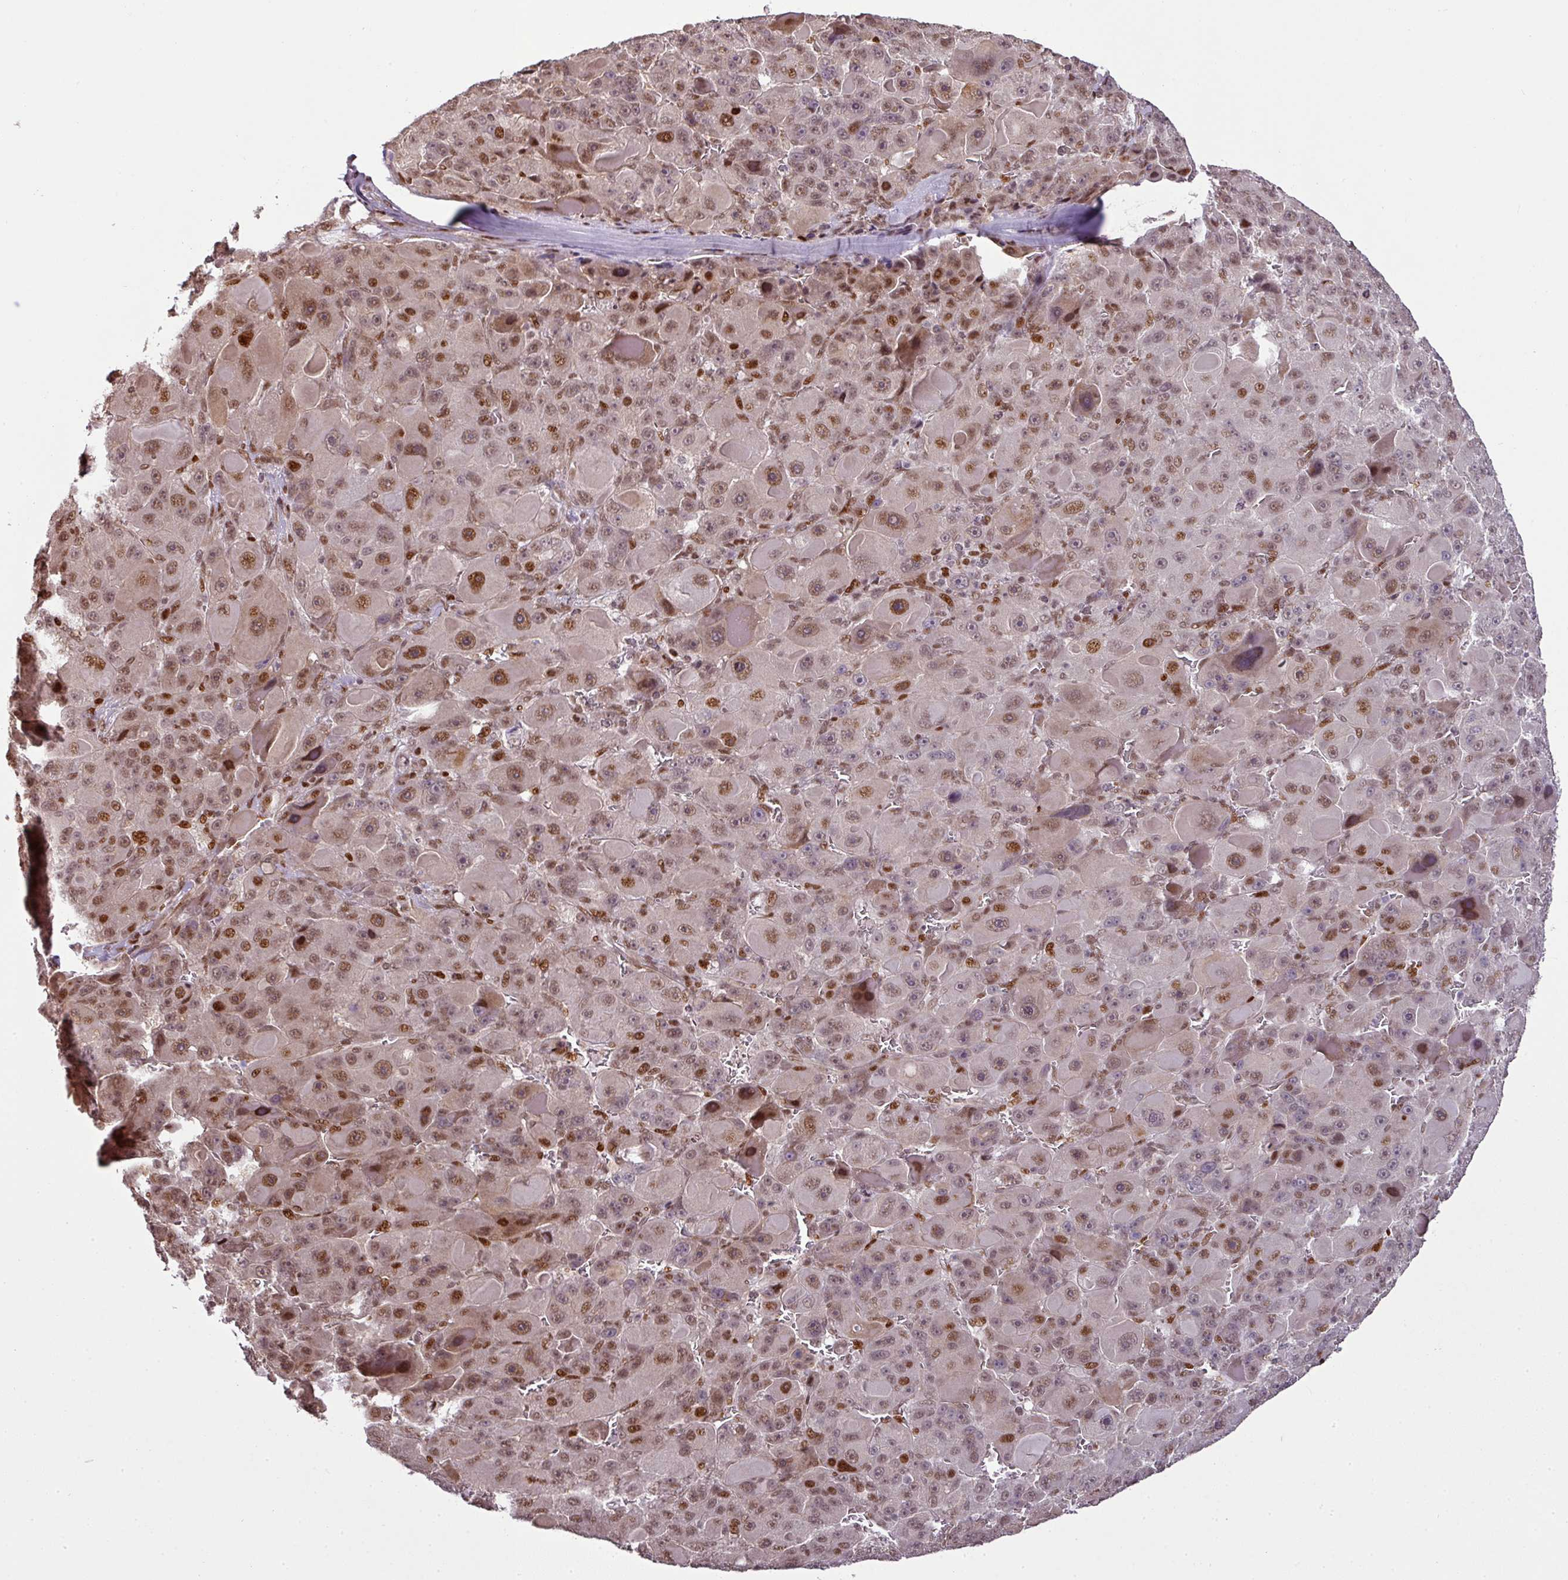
{"staining": {"intensity": "moderate", "quantity": ">75%", "location": "nuclear"}, "tissue": "liver cancer", "cell_type": "Tumor cells", "image_type": "cancer", "snomed": [{"axis": "morphology", "description": "Carcinoma, Hepatocellular, NOS"}, {"axis": "topography", "description": "Liver"}], "caption": "Liver hepatocellular carcinoma stained with immunohistochemistry reveals moderate nuclear positivity in about >75% of tumor cells.", "gene": "MYSM1", "patient": {"sex": "male", "age": 76}}